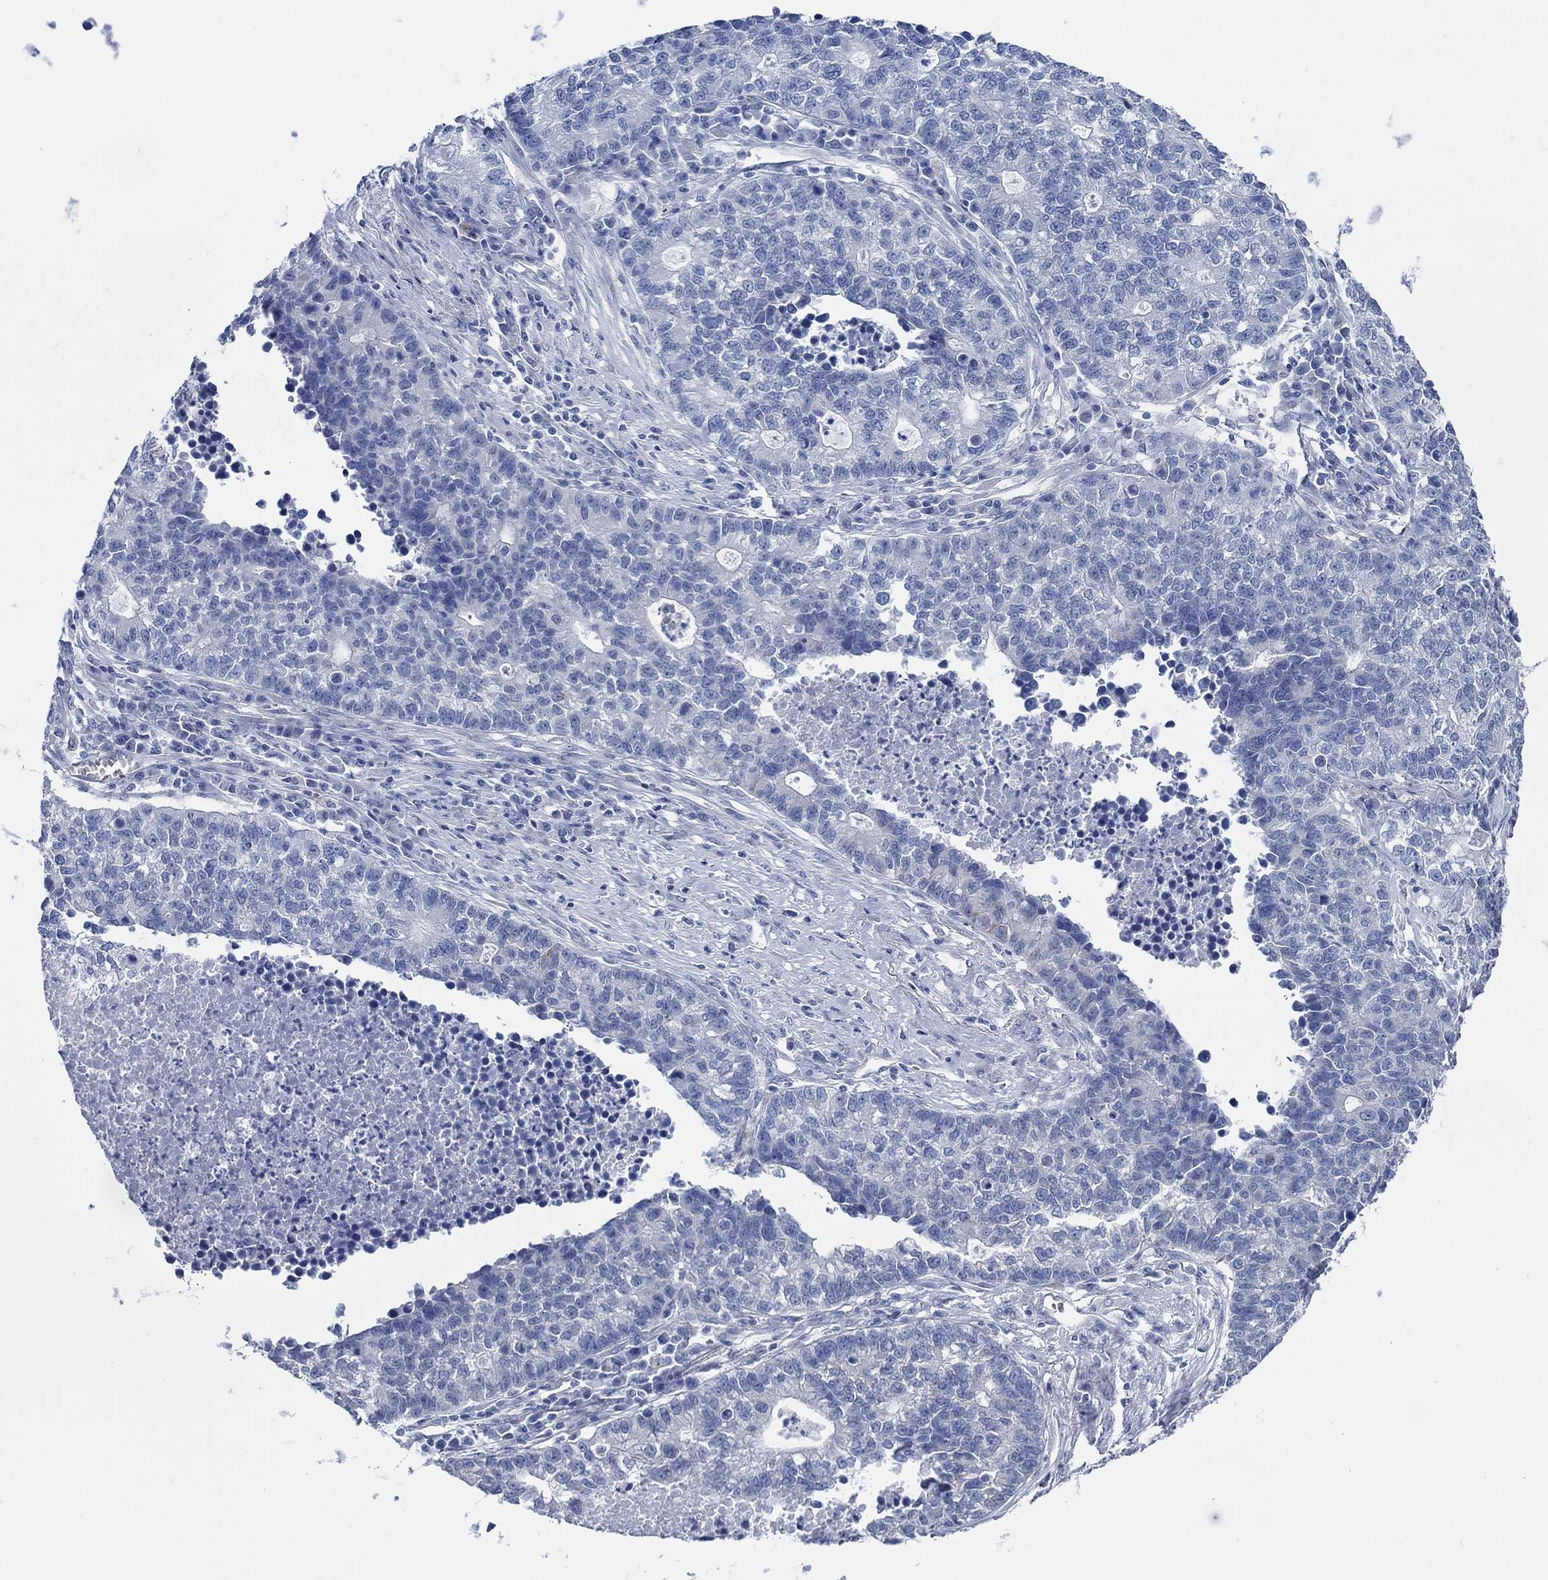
{"staining": {"intensity": "negative", "quantity": "none", "location": "none"}, "tissue": "lung cancer", "cell_type": "Tumor cells", "image_type": "cancer", "snomed": [{"axis": "morphology", "description": "Adenocarcinoma, NOS"}, {"axis": "topography", "description": "Lung"}], "caption": "The immunohistochemistry histopathology image has no significant positivity in tumor cells of lung adenocarcinoma tissue.", "gene": "SVEP1", "patient": {"sex": "male", "age": 57}}